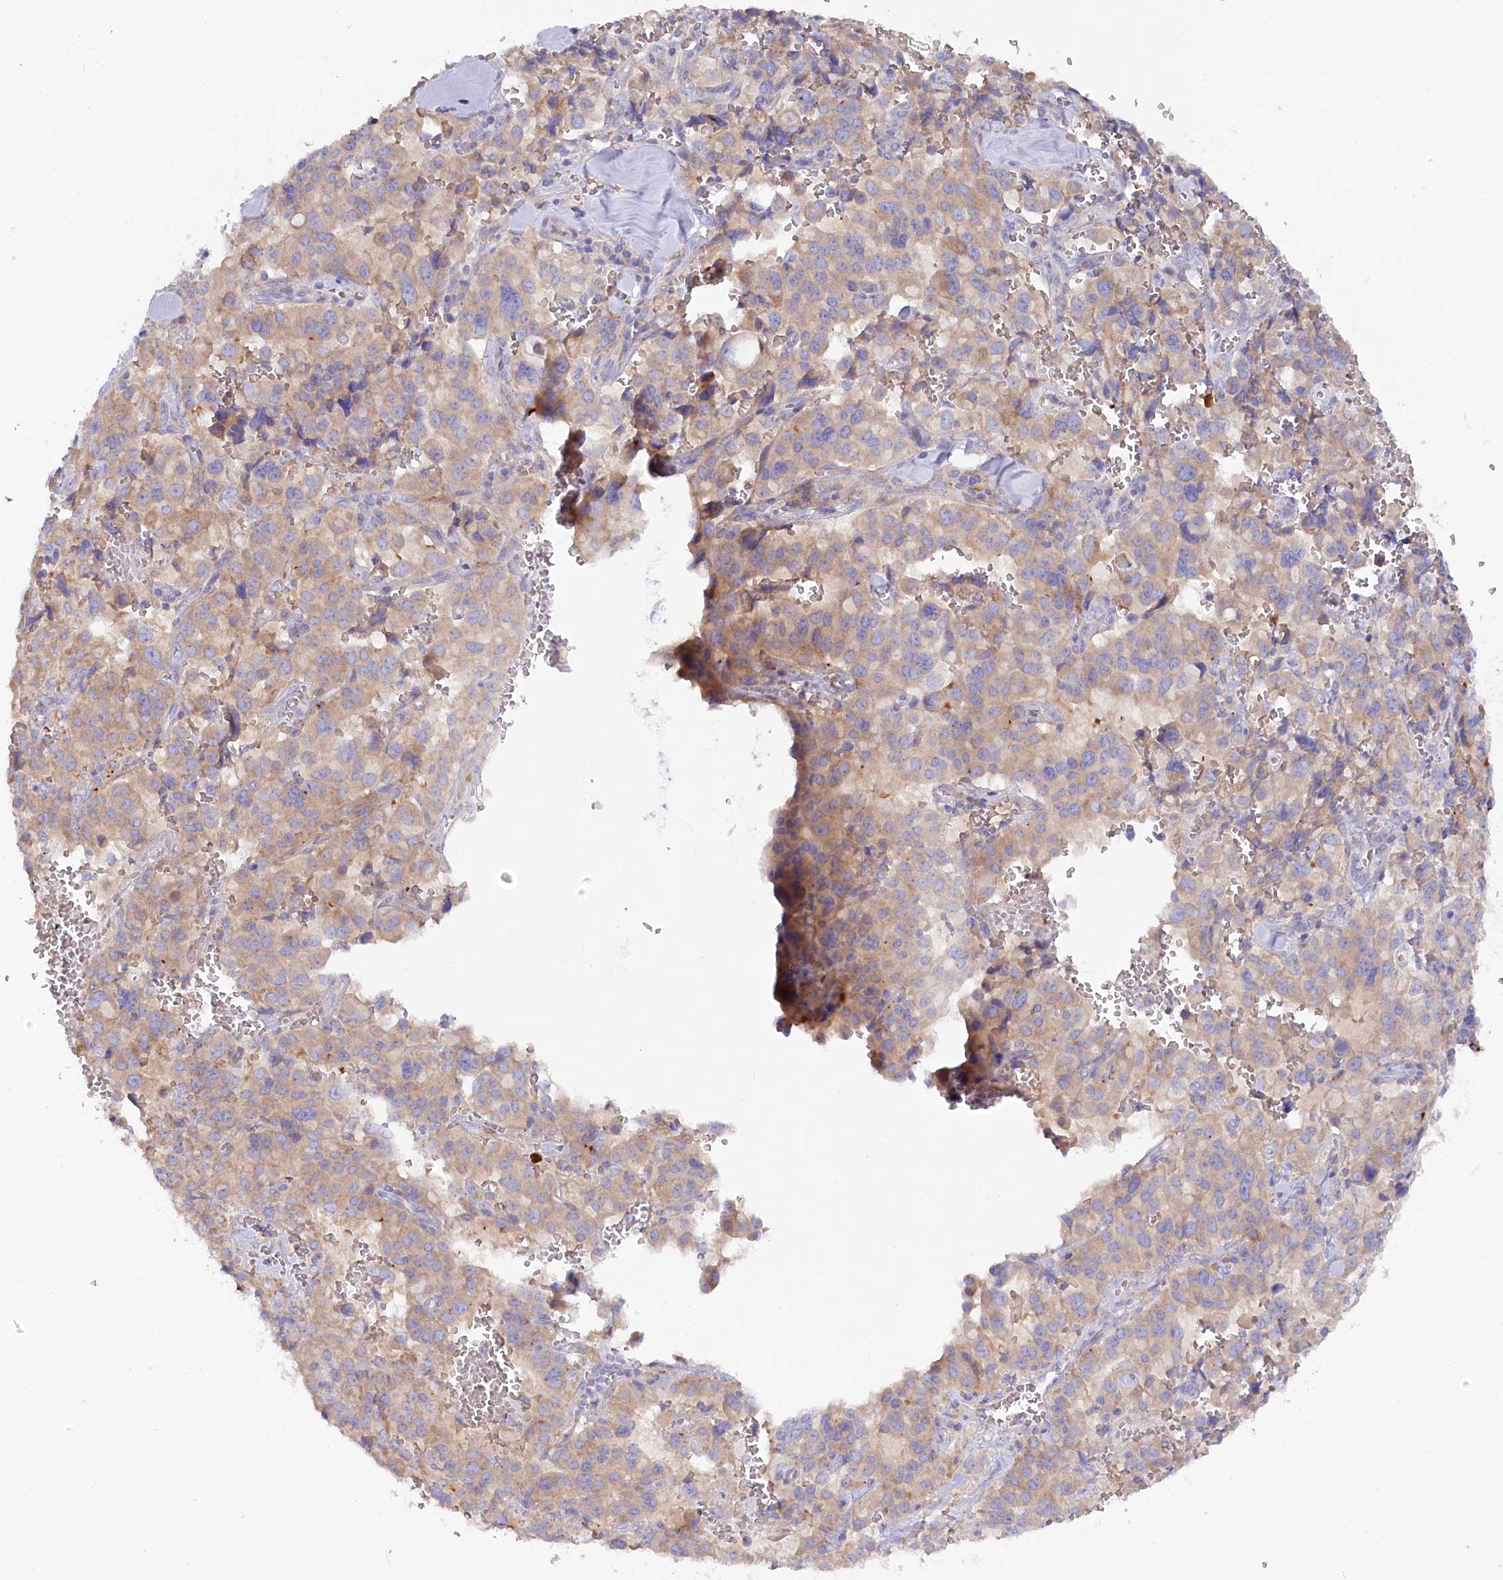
{"staining": {"intensity": "moderate", "quantity": ">75%", "location": "cytoplasmic/membranous"}, "tissue": "pancreatic cancer", "cell_type": "Tumor cells", "image_type": "cancer", "snomed": [{"axis": "morphology", "description": "Adenocarcinoma, NOS"}, {"axis": "topography", "description": "Pancreas"}], "caption": "An image of pancreatic adenocarcinoma stained for a protein exhibits moderate cytoplasmic/membranous brown staining in tumor cells. The staining is performed using DAB (3,3'-diaminobenzidine) brown chromogen to label protein expression. The nuclei are counter-stained blue using hematoxylin.", "gene": "POGLUT1", "patient": {"sex": "male", "age": 65}}